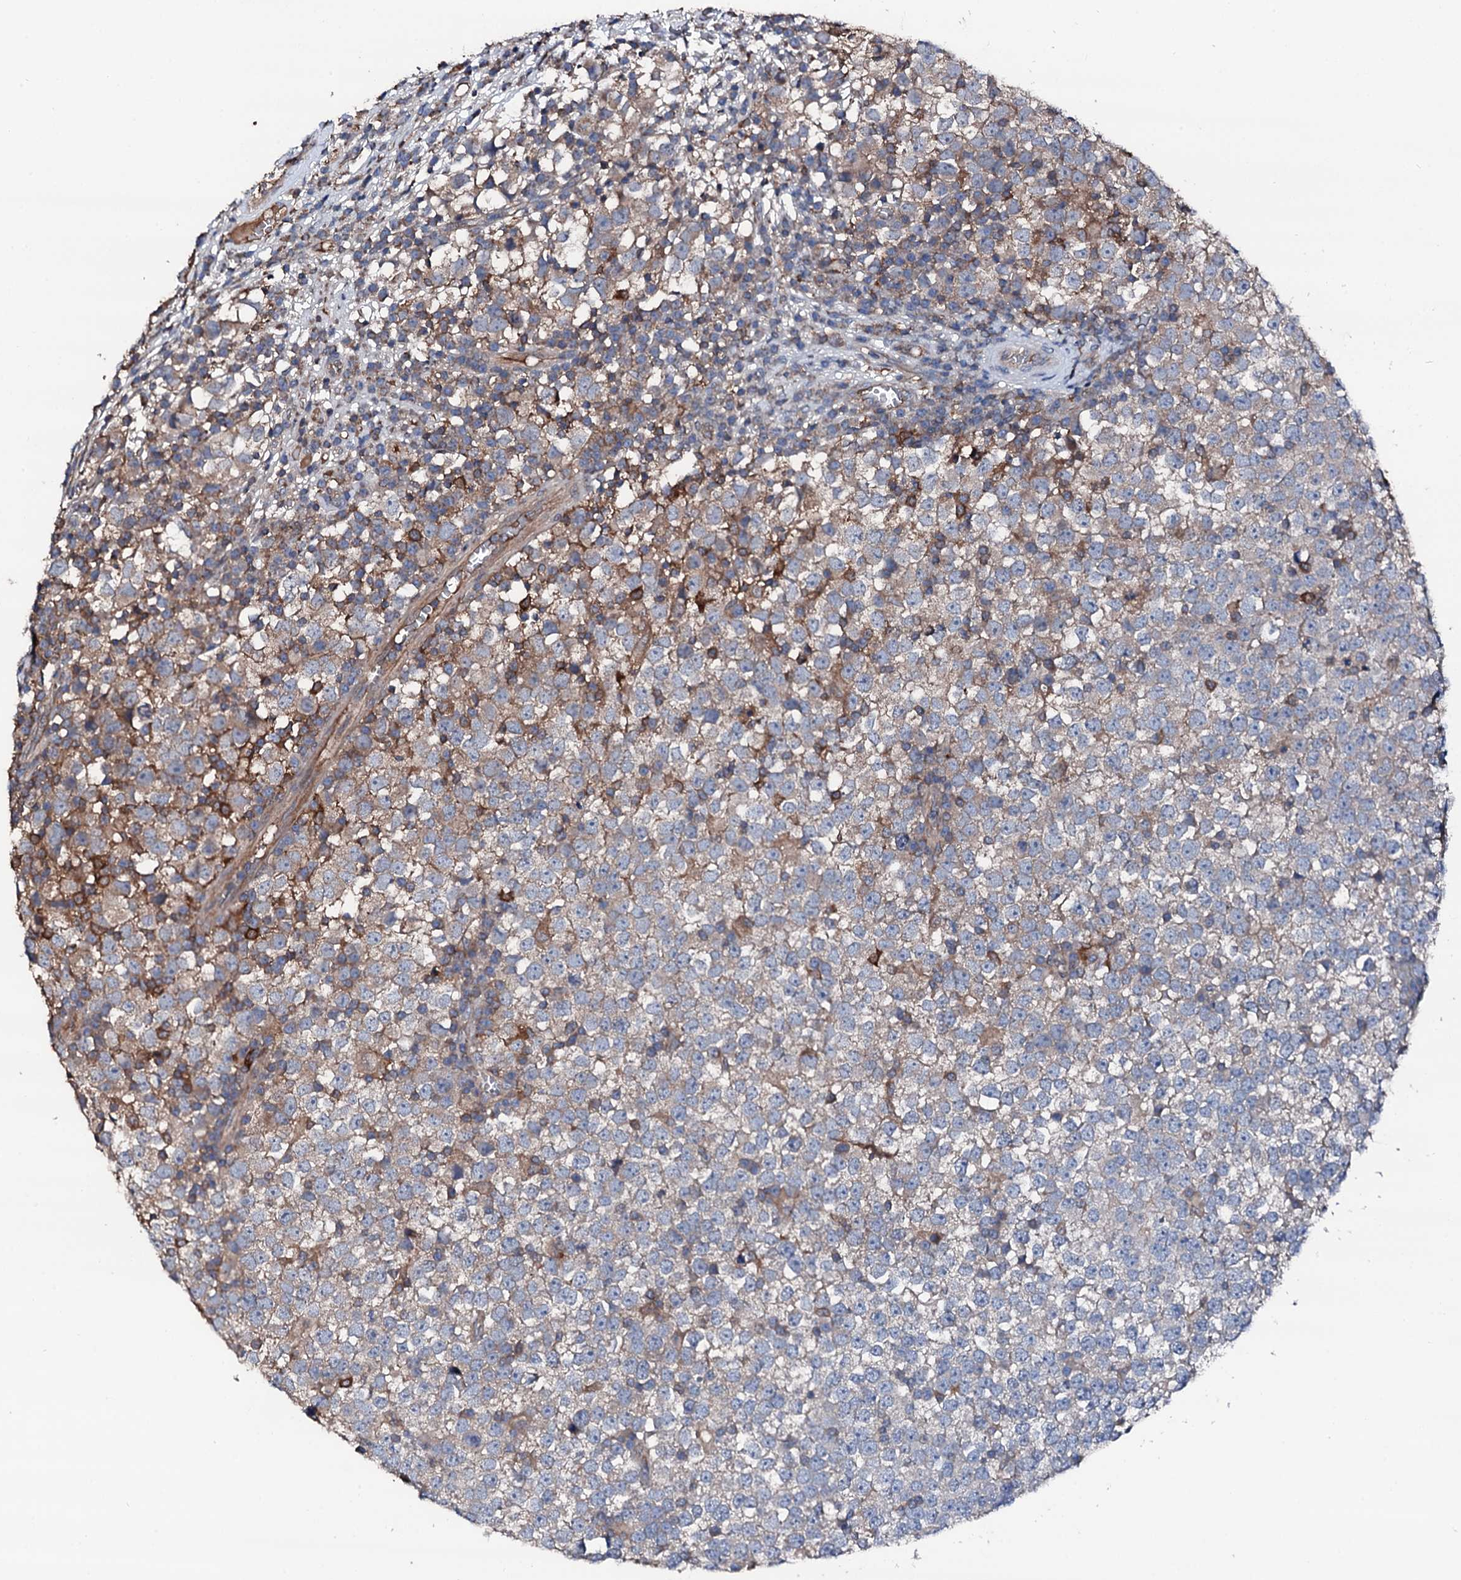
{"staining": {"intensity": "weak", "quantity": "<25%", "location": "cytoplasmic/membranous"}, "tissue": "testis cancer", "cell_type": "Tumor cells", "image_type": "cancer", "snomed": [{"axis": "morphology", "description": "Seminoma, NOS"}, {"axis": "topography", "description": "Testis"}], "caption": "Human seminoma (testis) stained for a protein using immunohistochemistry reveals no staining in tumor cells.", "gene": "TRAFD1", "patient": {"sex": "male", "age": 65}}